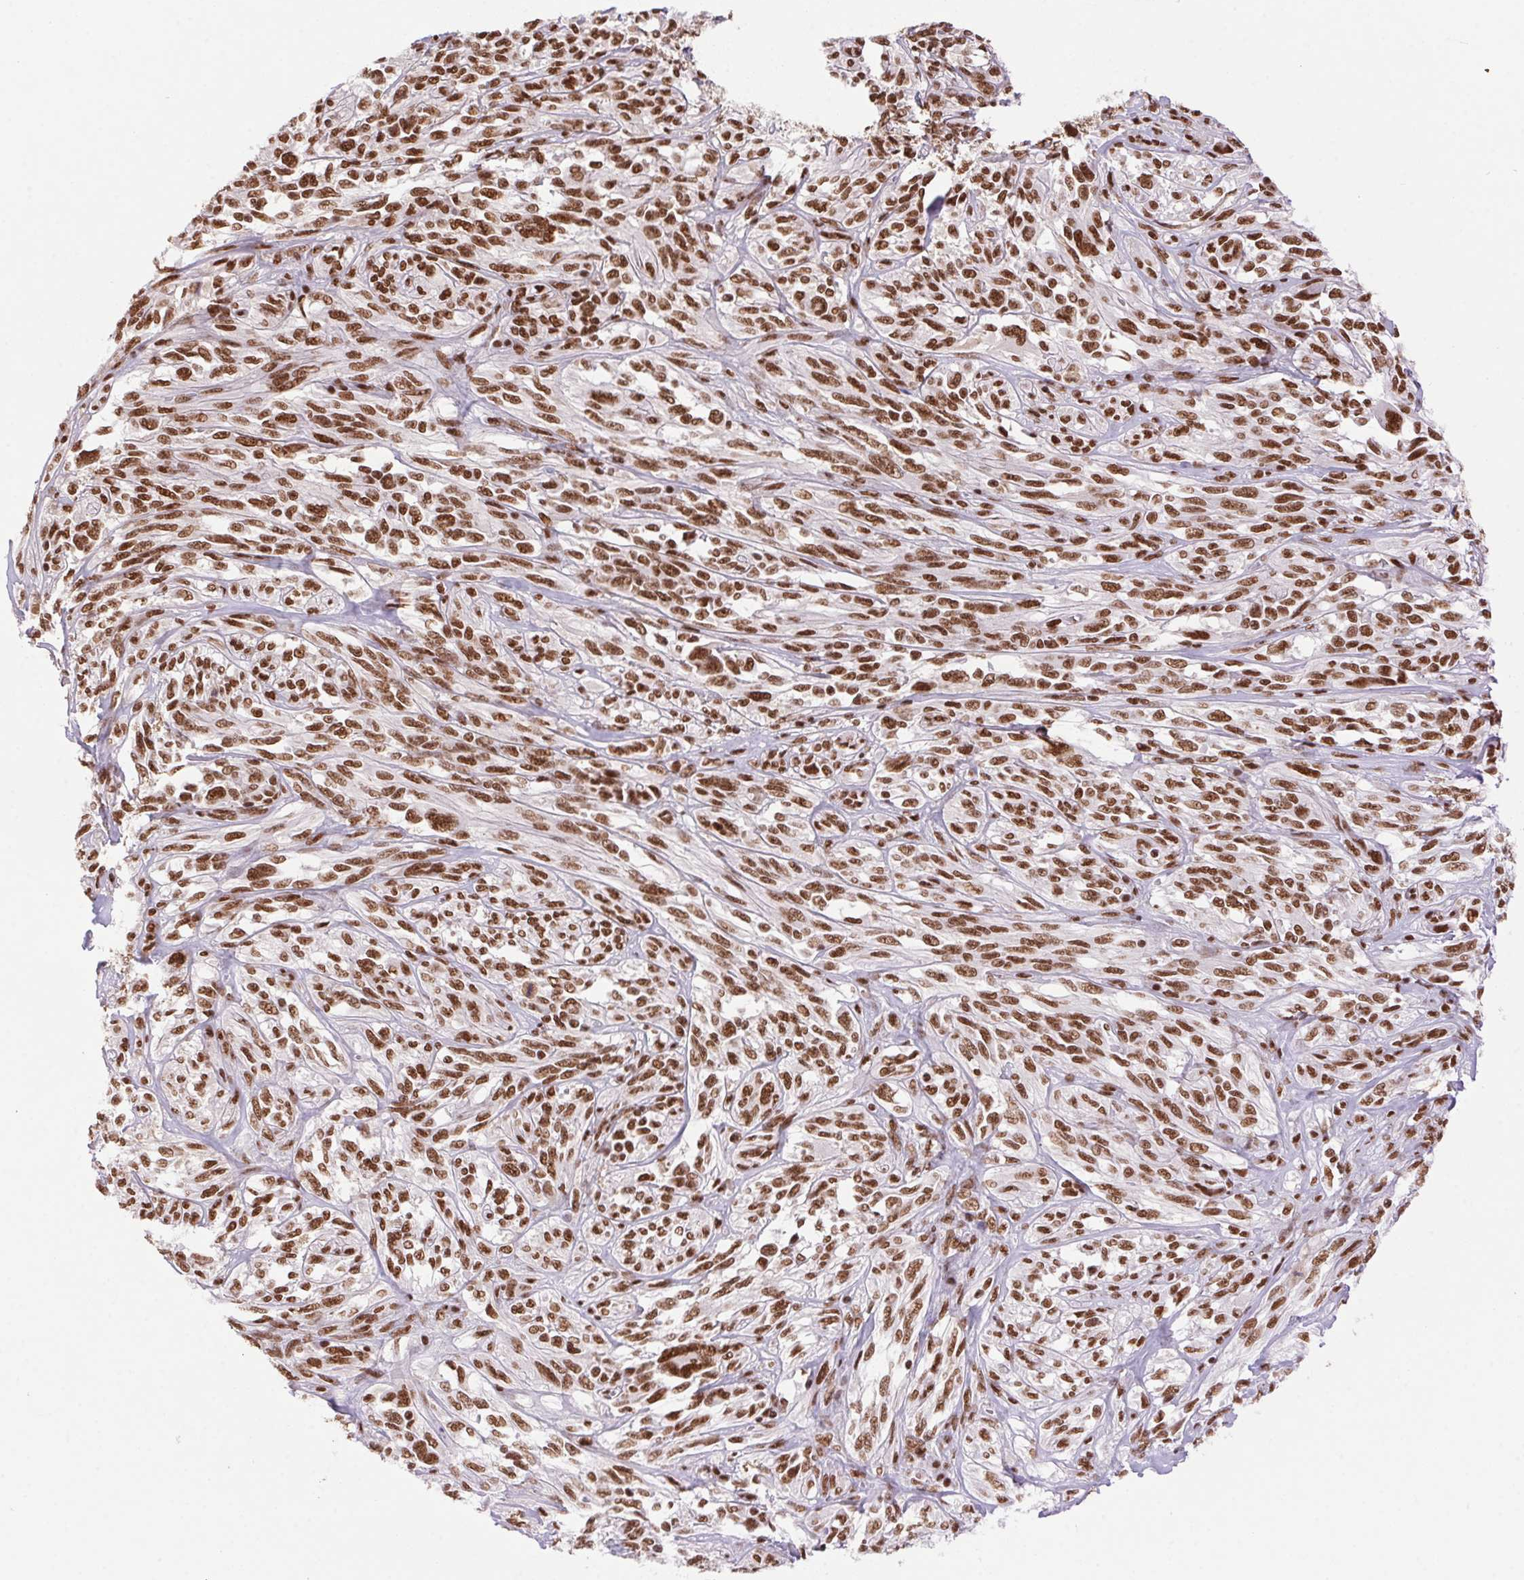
{"staining": {"intensity": "moderate", "quantity": ">75%", "location": "nuclear"}, "tissue": "melanoma", "cell_type": "Tumor cells", "image_type": "cancer", "snomed": [{"axis": "morphology", "description": "Malignant melanoma, NOS"}, {"axis": "topography", "description": "Skin"}], "caption": "Protein positivity by IHC demonstrates moderate nuclear positivity in about >75% of tumor cells in melanoma.", "gene": "ZNF207", "patient": {"sex": "female", "age": 91}}